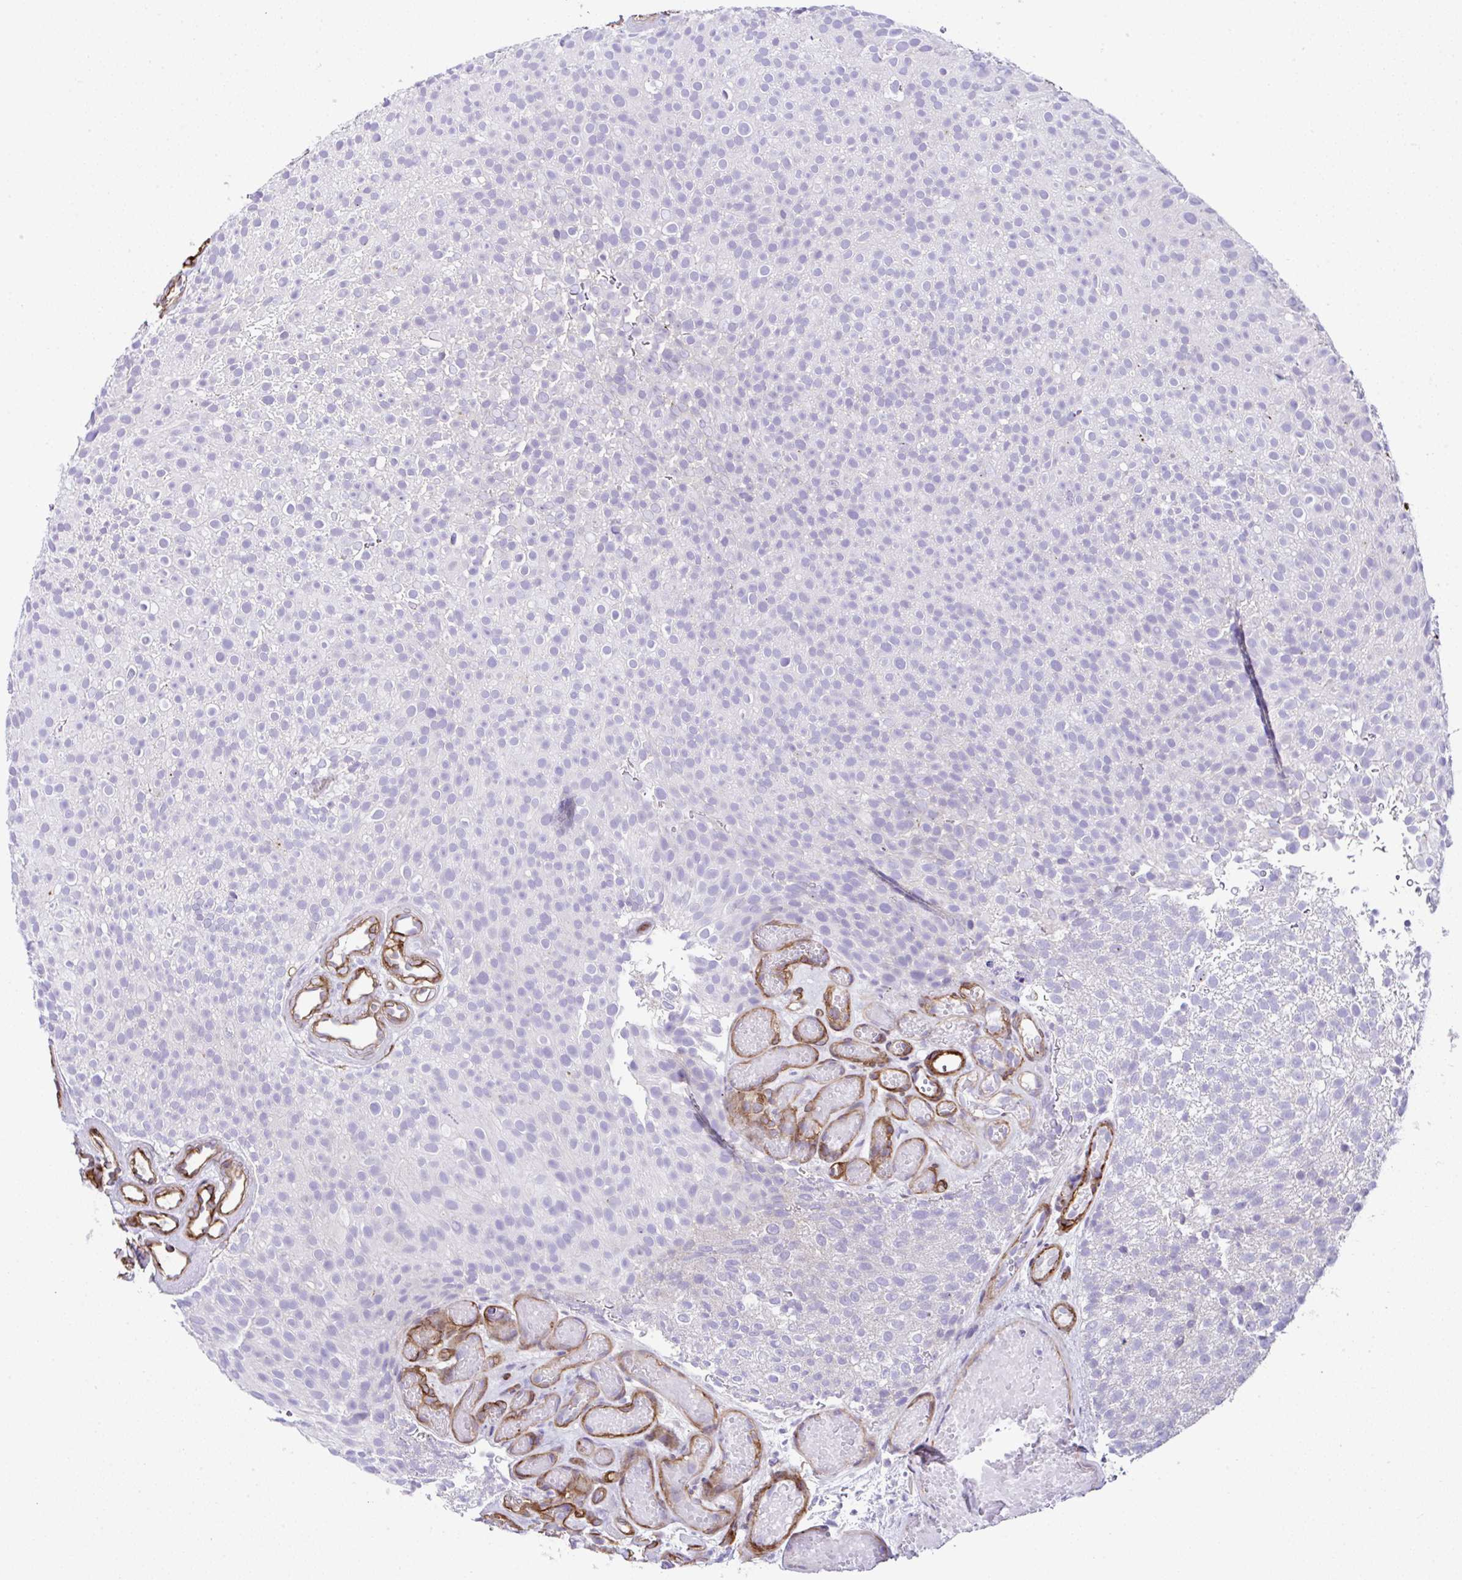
{"staining": {"intensity": "negative", "quantity": "none", "location": "none"}, "tissue": "urothelial cancer", "cell_type": "Tumor cells", "image_type": "cancer", "snomed": [{"axis": "morphology", "description": "Urothelial carcinoma, Low grade"}, {"axis": "topography", "description": "Urinary bladder"}], "caption": "The photomicrograph displays no staining of tumor cells in urothelial carcinoma (low-grade).", "gene": "FBXO34", "patient": {"sex": "male", "age": 78}}